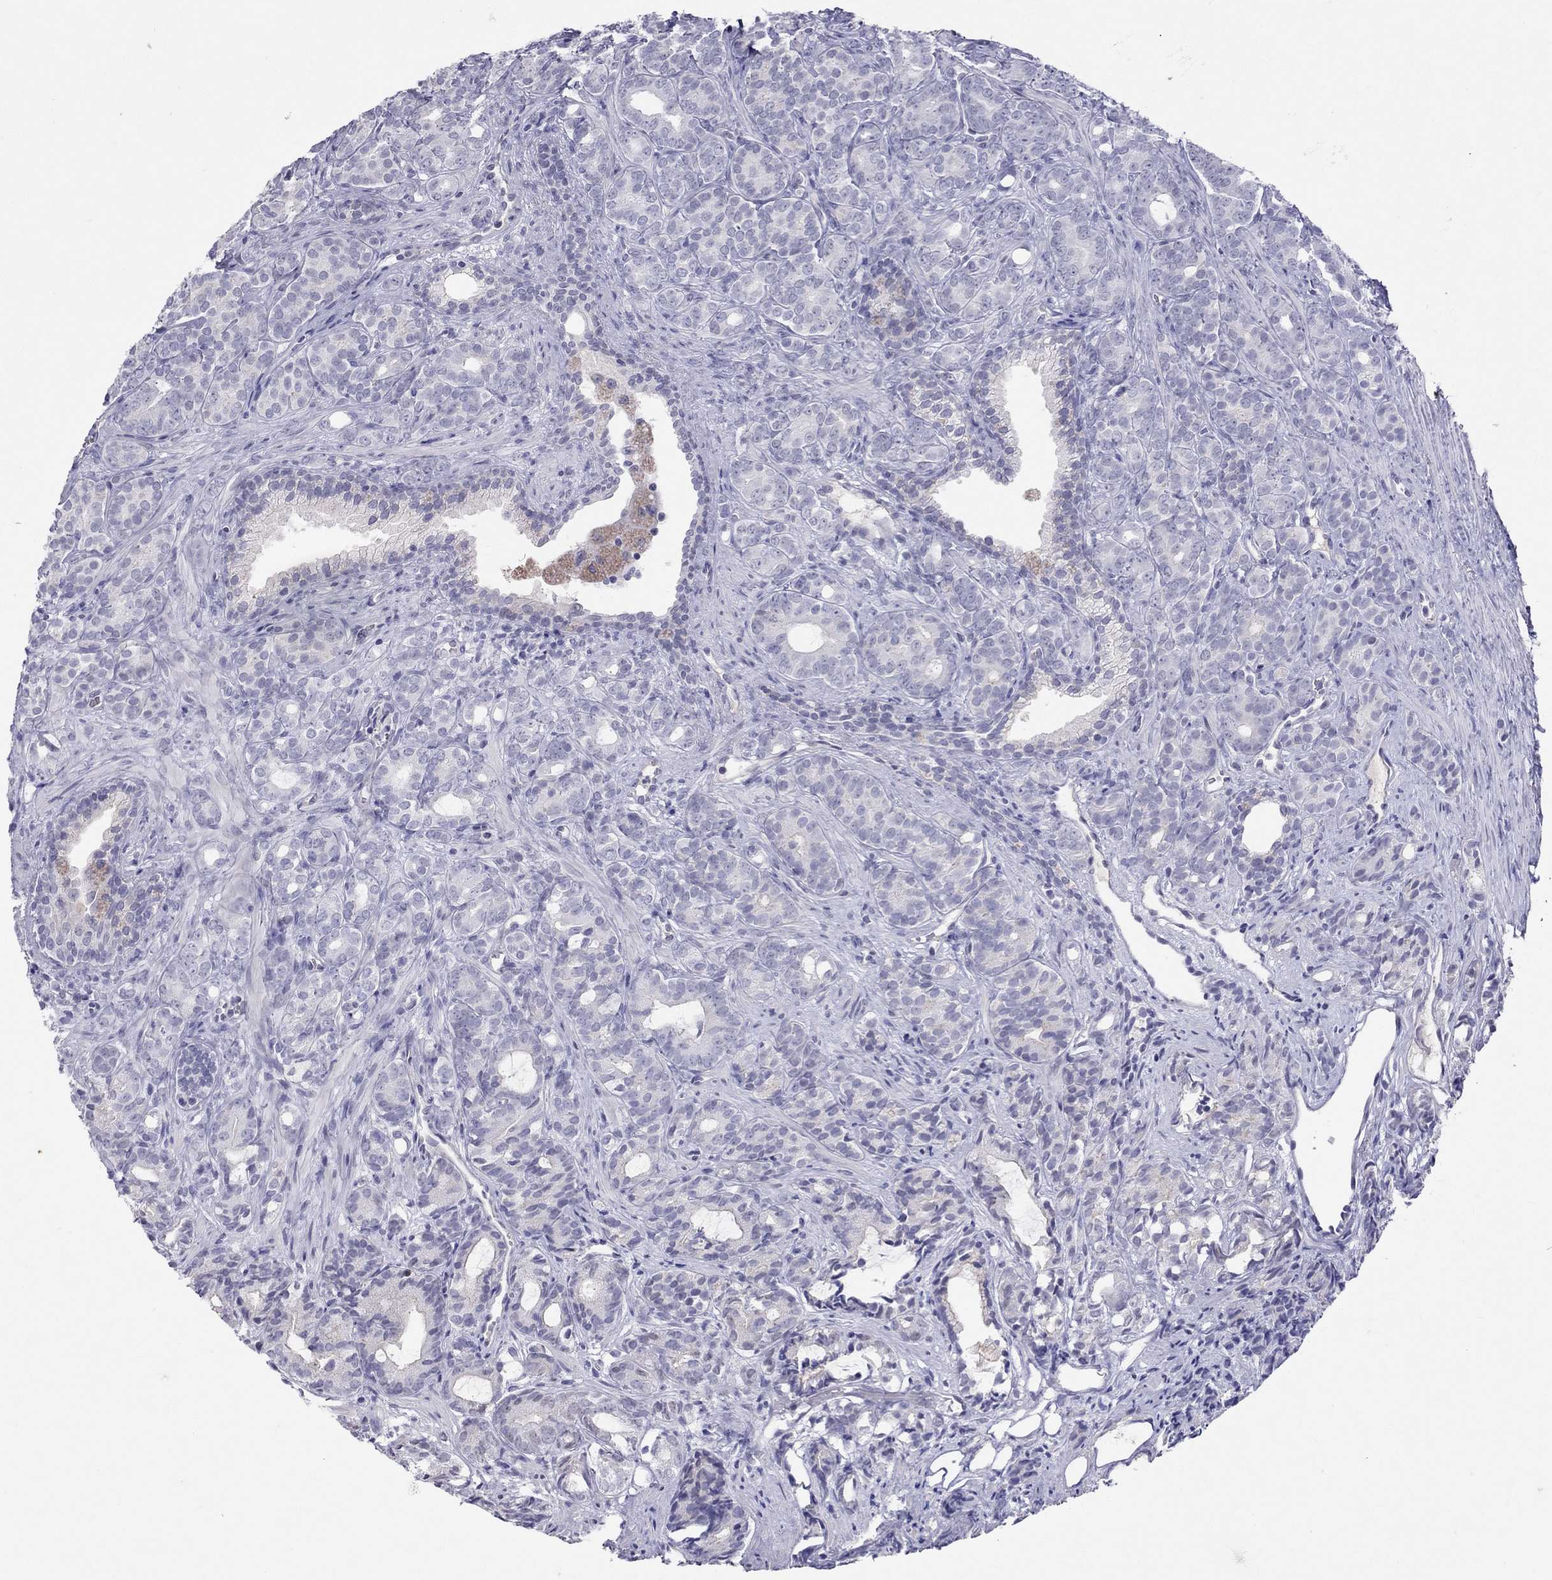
{"staining": {"intensity": "negative", "quantity": "none", "location": "none"}, "tissue": "prostate cancer", "cell_type": "Tumor cells", "image_type": "cancer", "snomed": [{"axis": "morphology", "description": "Adenocarcinoma, High grade"}, {"axis": "topography", "description": "Prostate"}], "caption": "High power microscopy histopathology image of an immunohistochemistry (IHC) image of prostate high-grade adenocarcinoma, revealing no significant staining in tumor cells.", "gene": "JHY", "patient": {"sex": "male", "age": 84}}